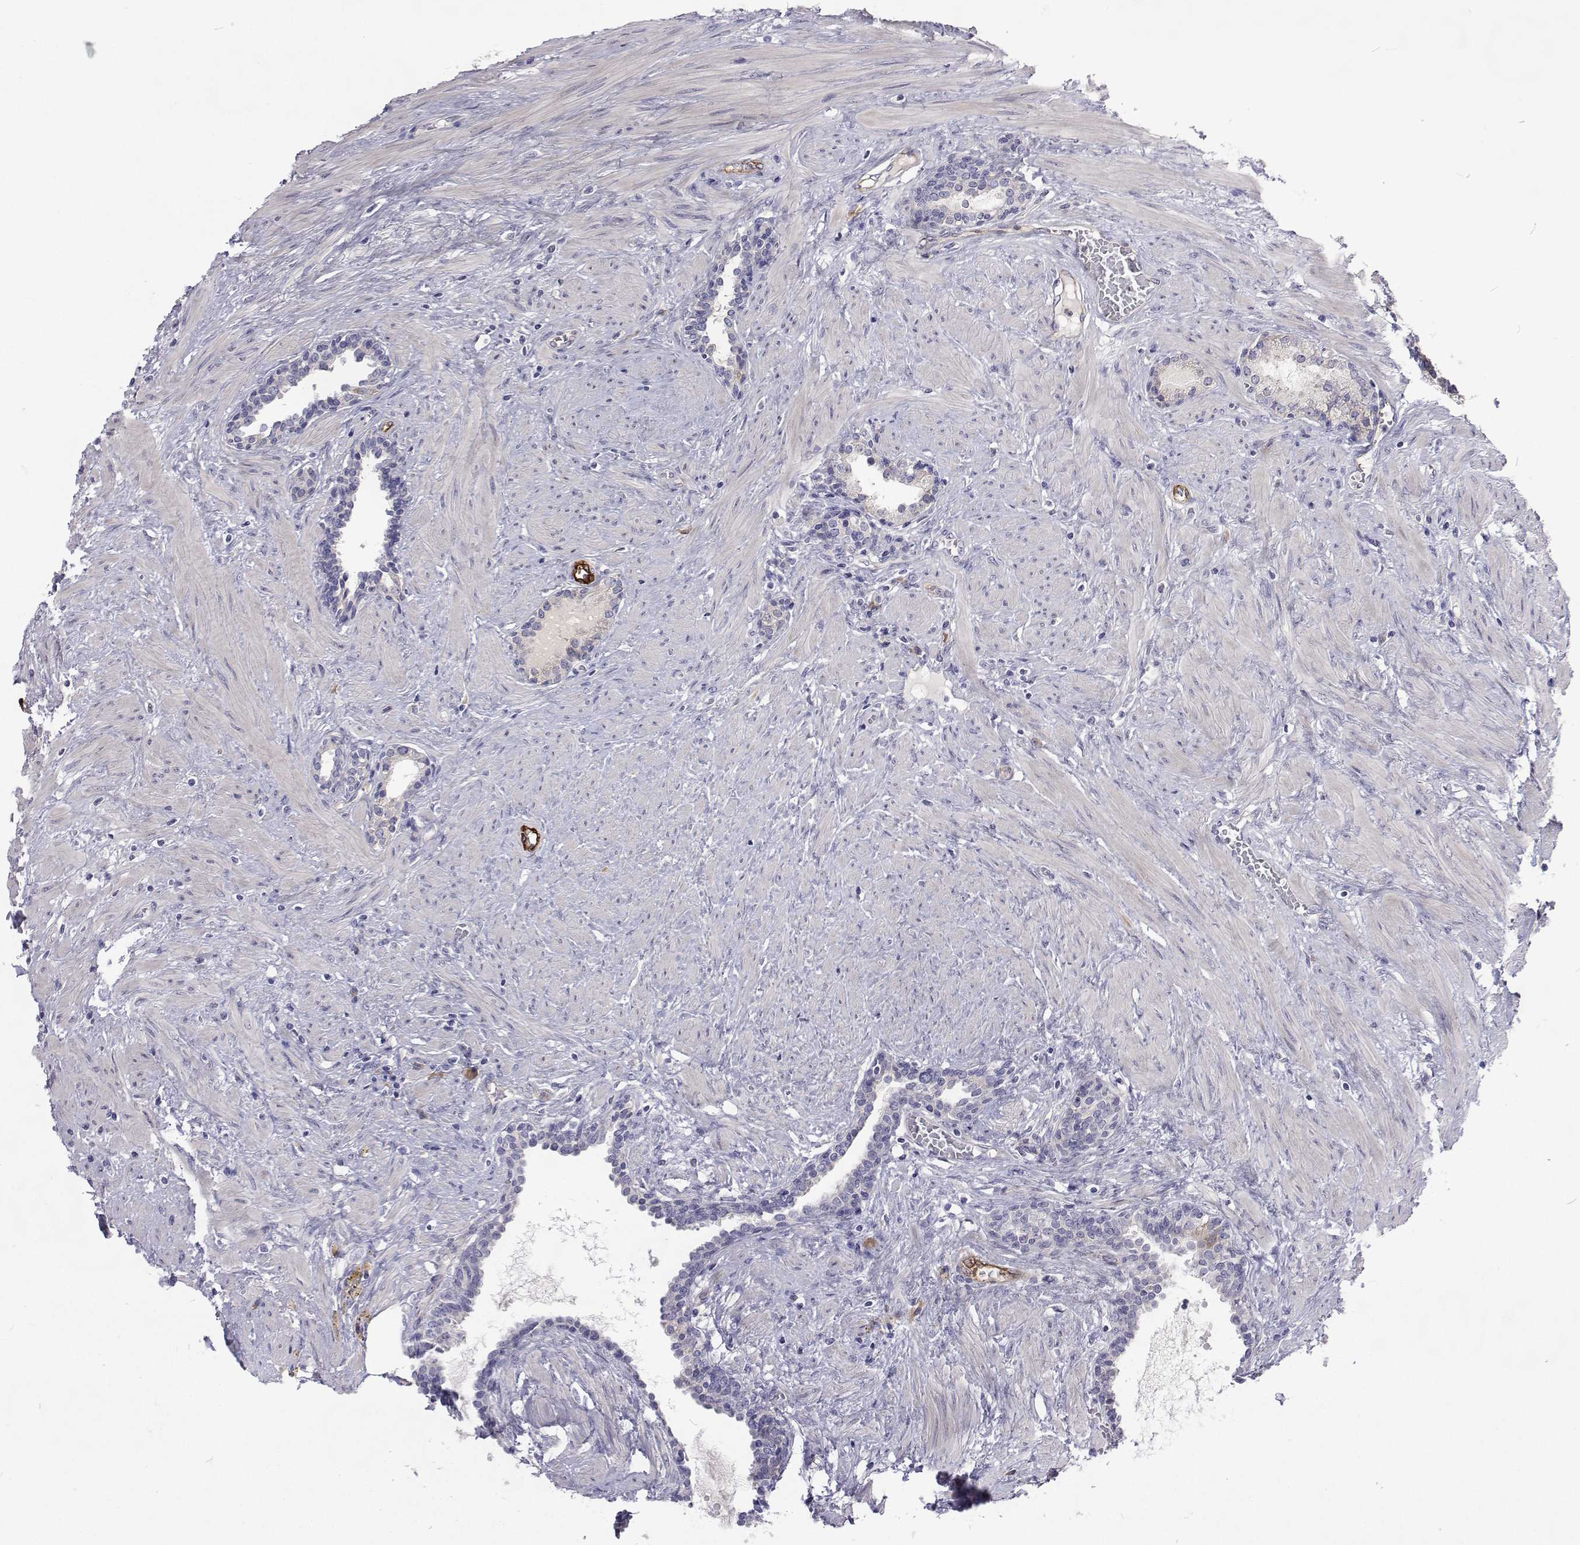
{"staining": {"intensity": "negative", "quantity": "none", "location": "none"}, "tissue": "prostate", "cell_type": "Glandular cells", "image_type": "normal", "snomed": [{"axis": "morphology", "description": "Normal tissue, NOS"}, {"axis": "topography", "description": "Prostate"}], "caption": "High magnification brightfield microscopy of normal prostate stained with DAB (3,3'-diaminobenzidine) (brown) and counterstained with hematoxylin (blue): glandular cells show no significant expression. Brightfield microscopy of immunohistochemistry stained with DAB (brown) and hematoxylin (blue), captured at high magnification.", "gene": "NPR3", "patient": {"sex": "male", "age": 55}}